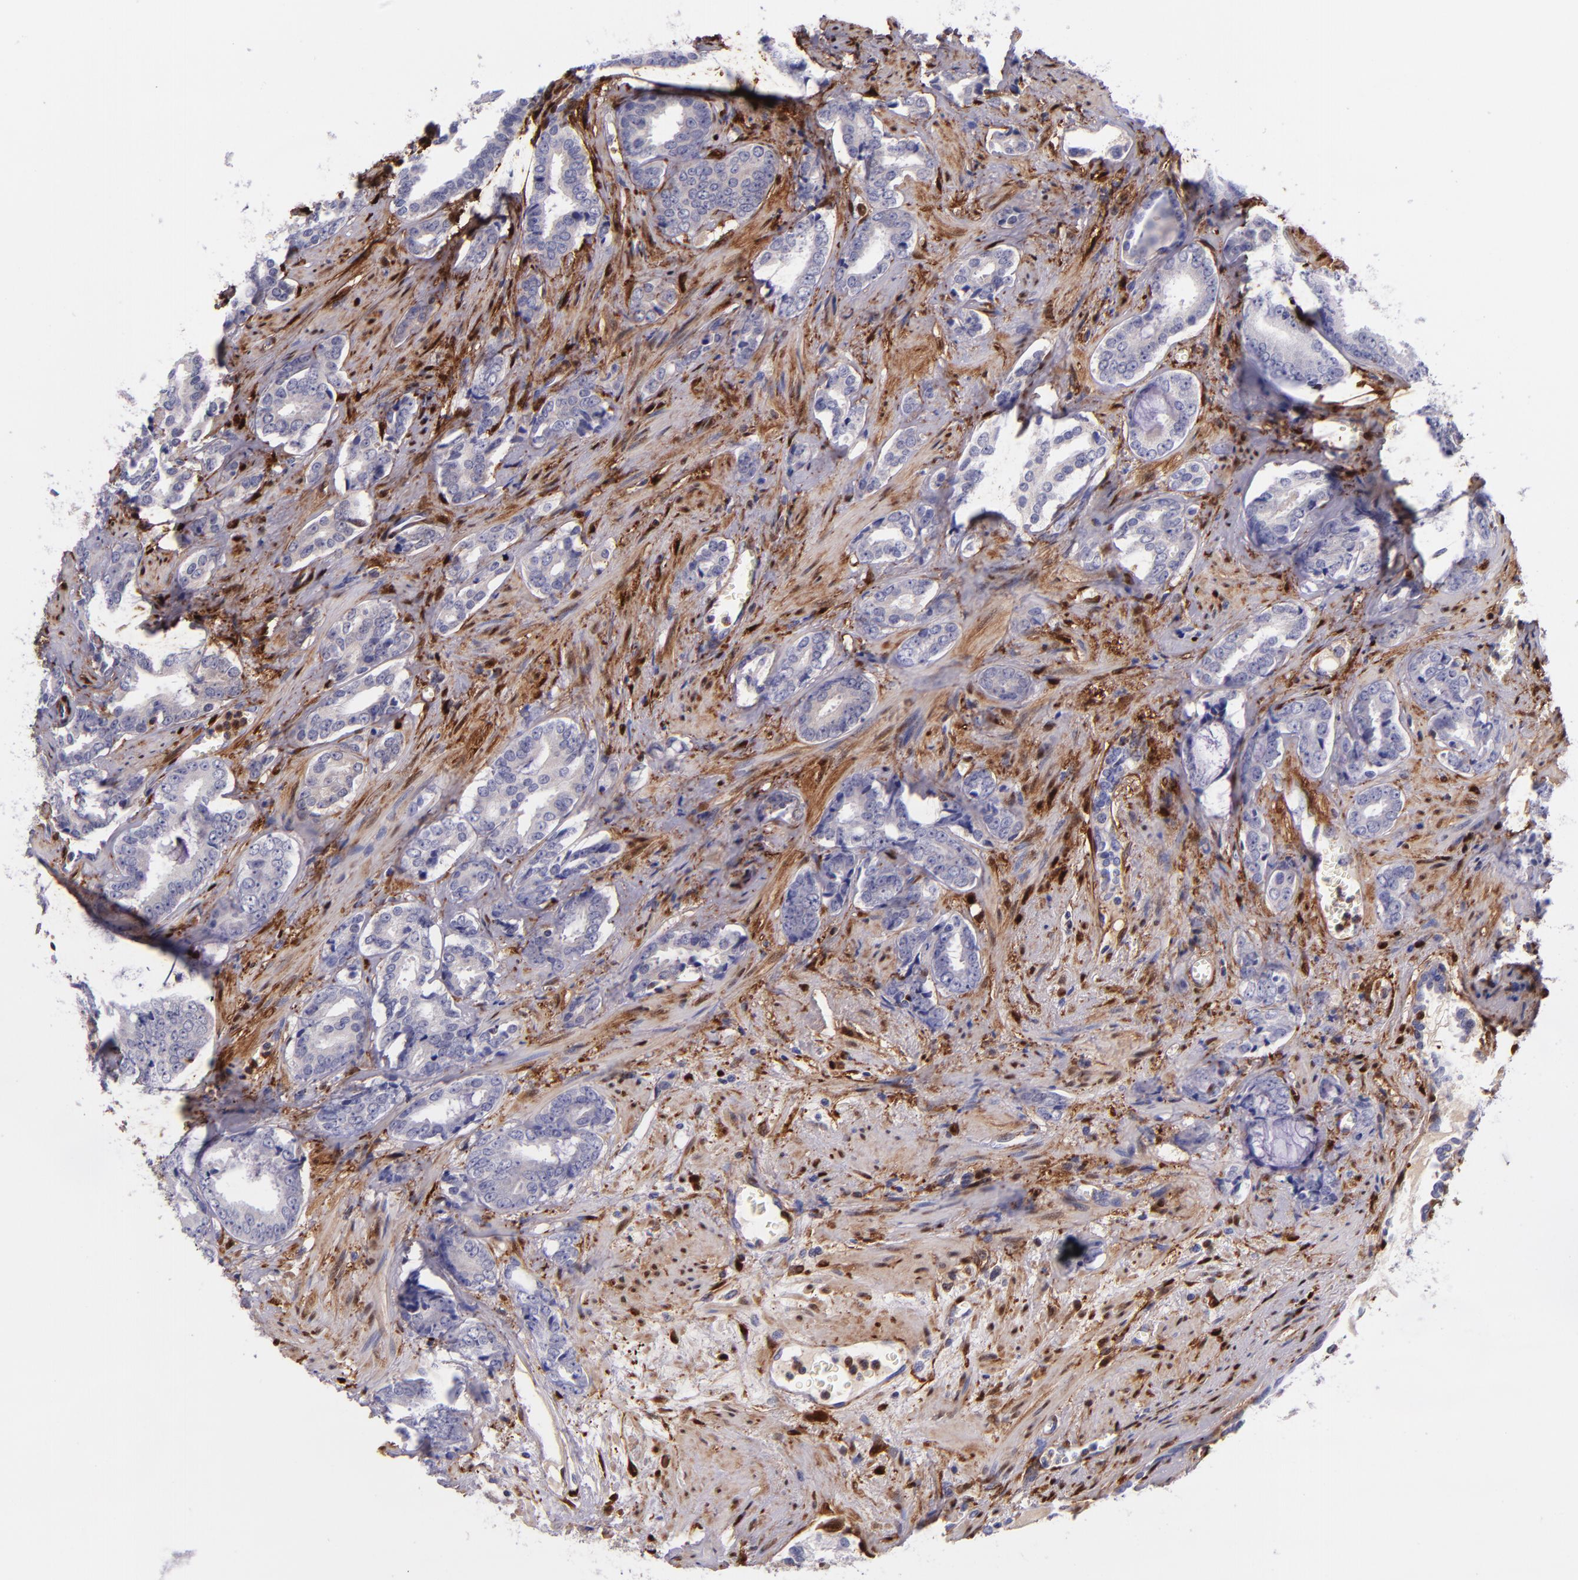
{"staining": {"intensity": "negative", "quantity": "none", "location": "none"}, "tissue": "prostate cancer", "cell_type": "Tumor cells", "image_type": "cancer", "snomed": [{"axis": "morphology", "description": "Adenocarcinoma, Medium grade"}, {"axis": "topography", "description": "Prostate"}], "caption": "Immunohistochemical staining of human prostate medium-grade adenocarcinoma exhibits no significant staining in tumor cells.", "gene": "LGALS1", "patient": {"sex": "male", "age": 79}}